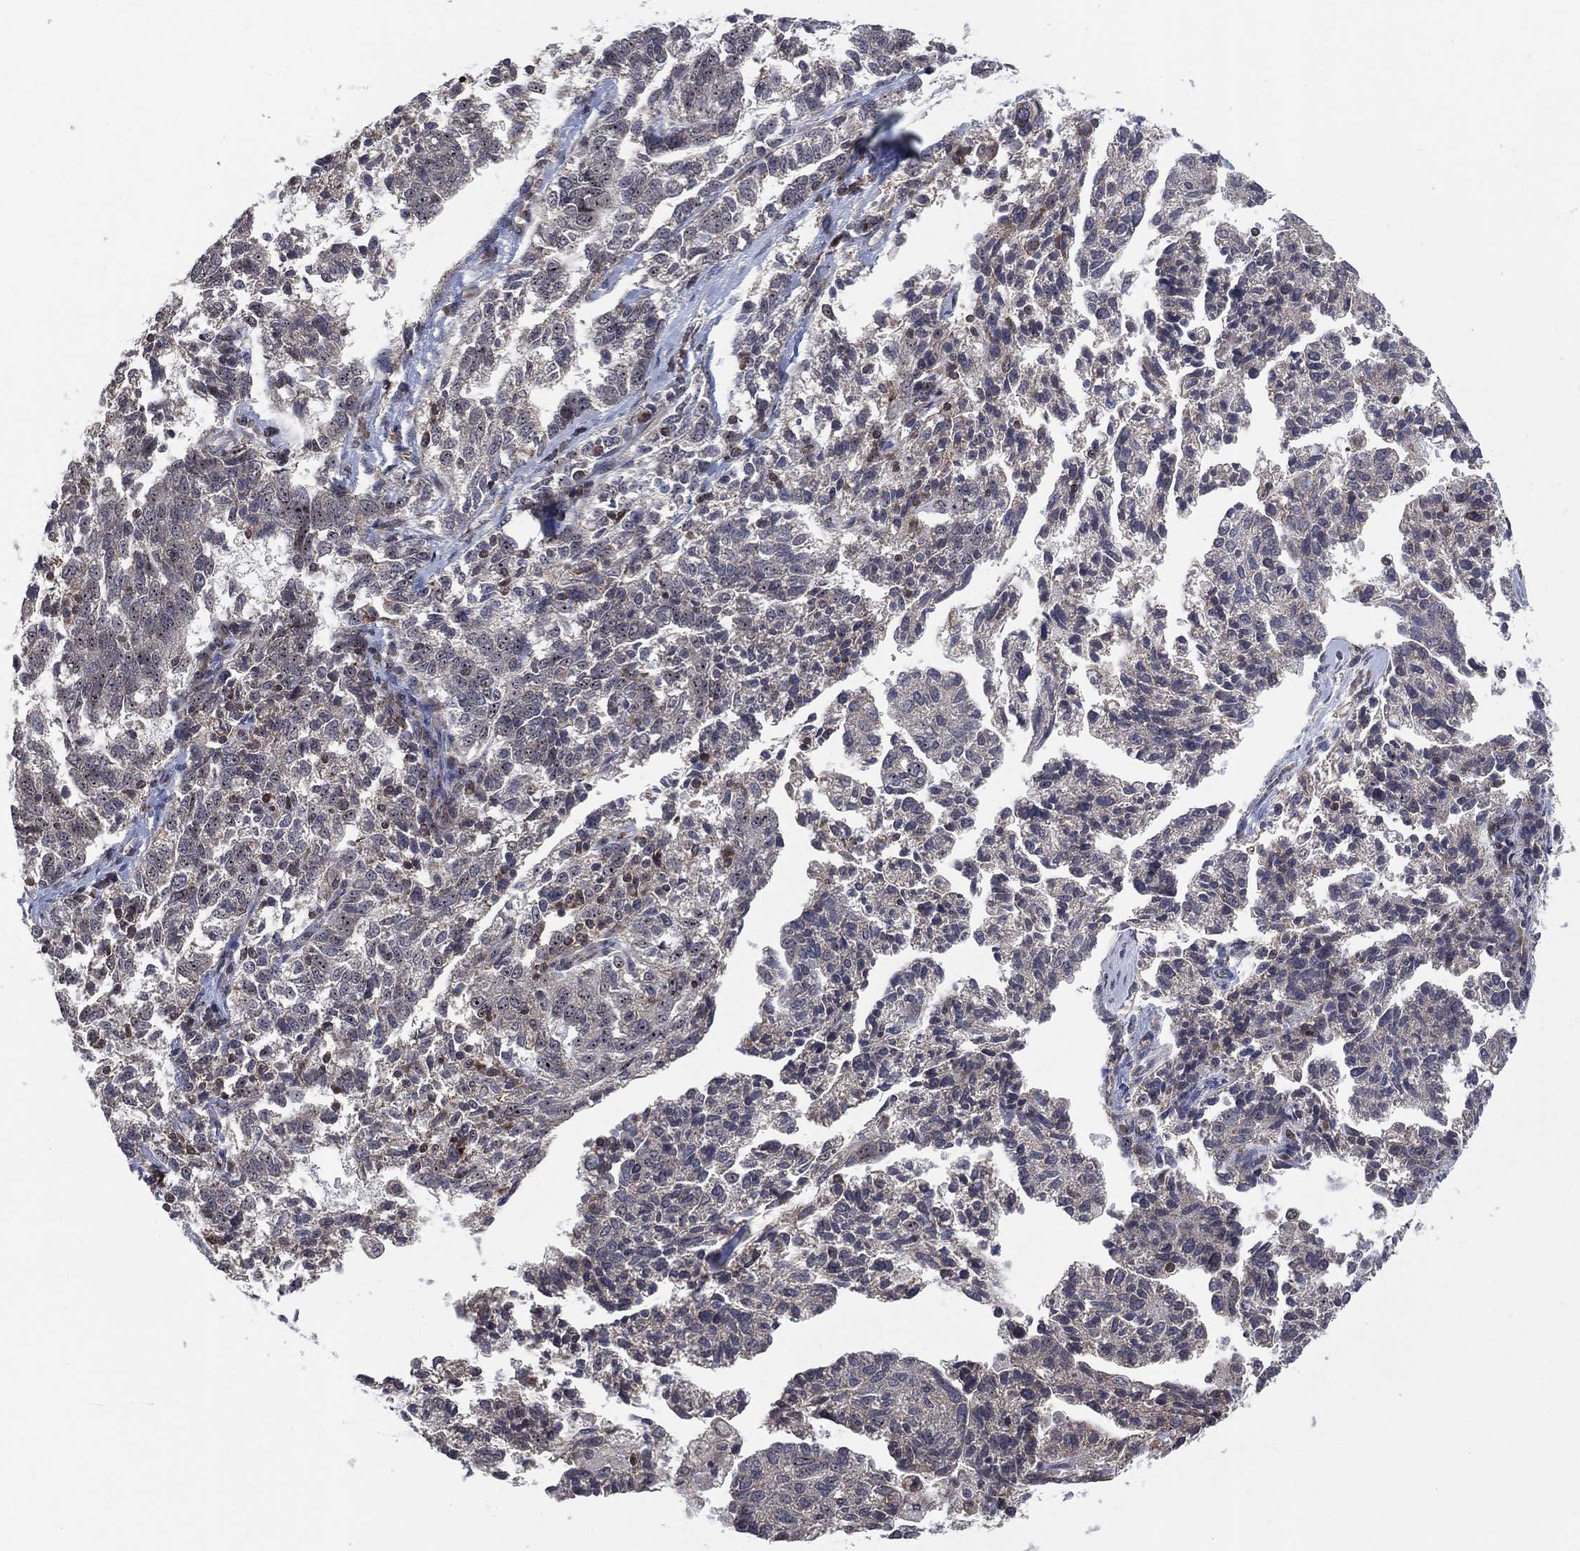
{"staining": {"intensity": "negative", "quantity": "none", "location": "none"}, "tissue": "ovarian cancer", "cell_type": "Tumor cells", "image_type": "cancer", "snomed": [{"axis": "morphology", "description": "Cystadenocarcinoma, serous, NOS"}, {"axis": "topography", "description": "Ovary"}], "caption": "Immunohistochemistry histopathology image of human ovarian cancer stained for a protein (brown), which displays no expression in tumor cells.", "gene": "TMCO1", "patient": {"sex": "female", "age": 71}}